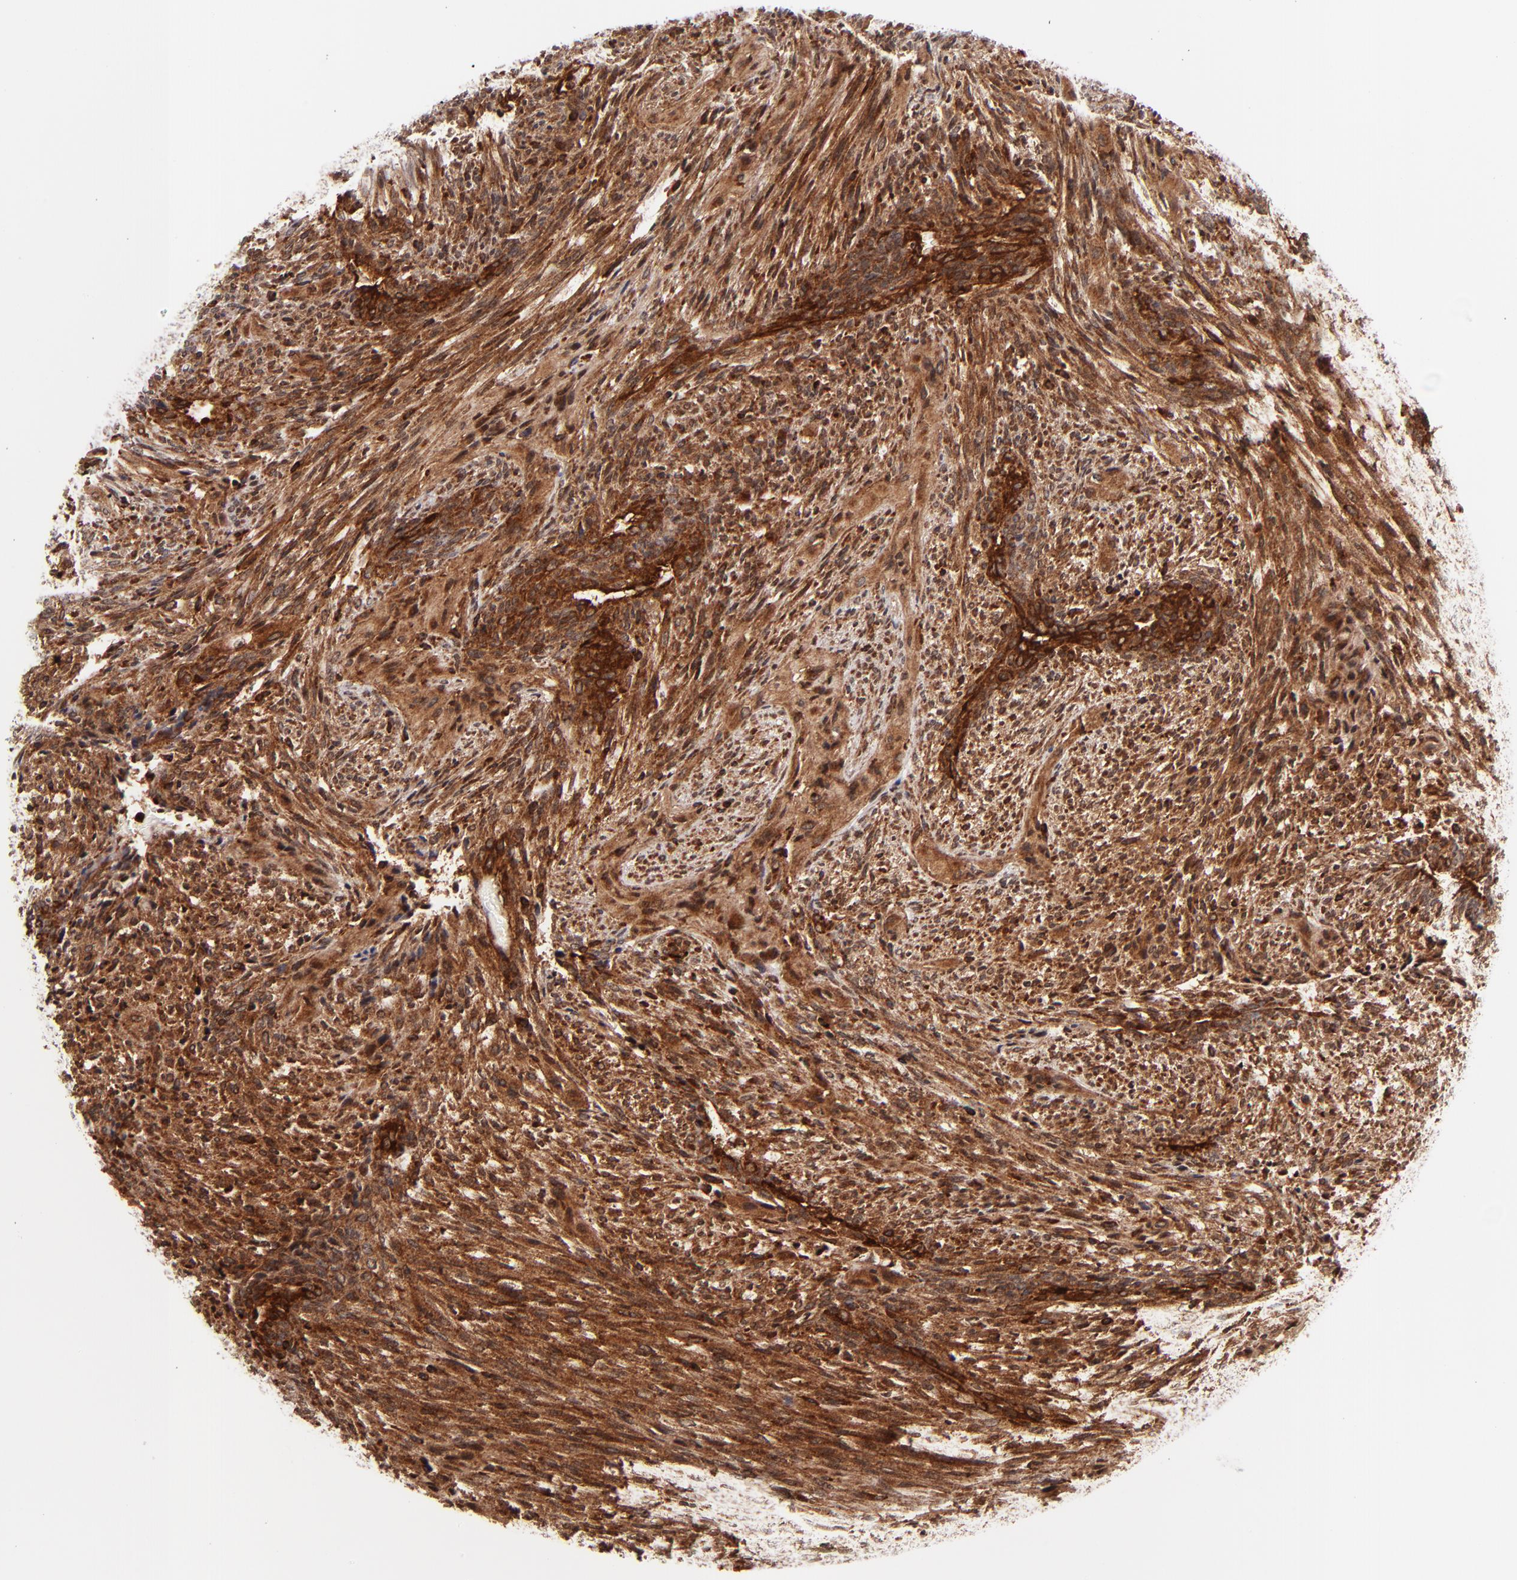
{"staining": {"intensity": "strong", "quantity": ">75%", "location": "cytoplasmic/membranous"}, "tissue": "glioma", "cell_type": "Tumor cells", "image_type": "cancer", "snomed": [{"axis": "morphology", "description": "Glioma, malignant, High grade"}, {"axis": "topography", "description": "Cerebral cortex"}], "caption": "Human glioma stained with a protein marker demonstrates strong staining in tumor cells.", "gene": "STX8", "patient": {"sex": "female", "age": 55}}